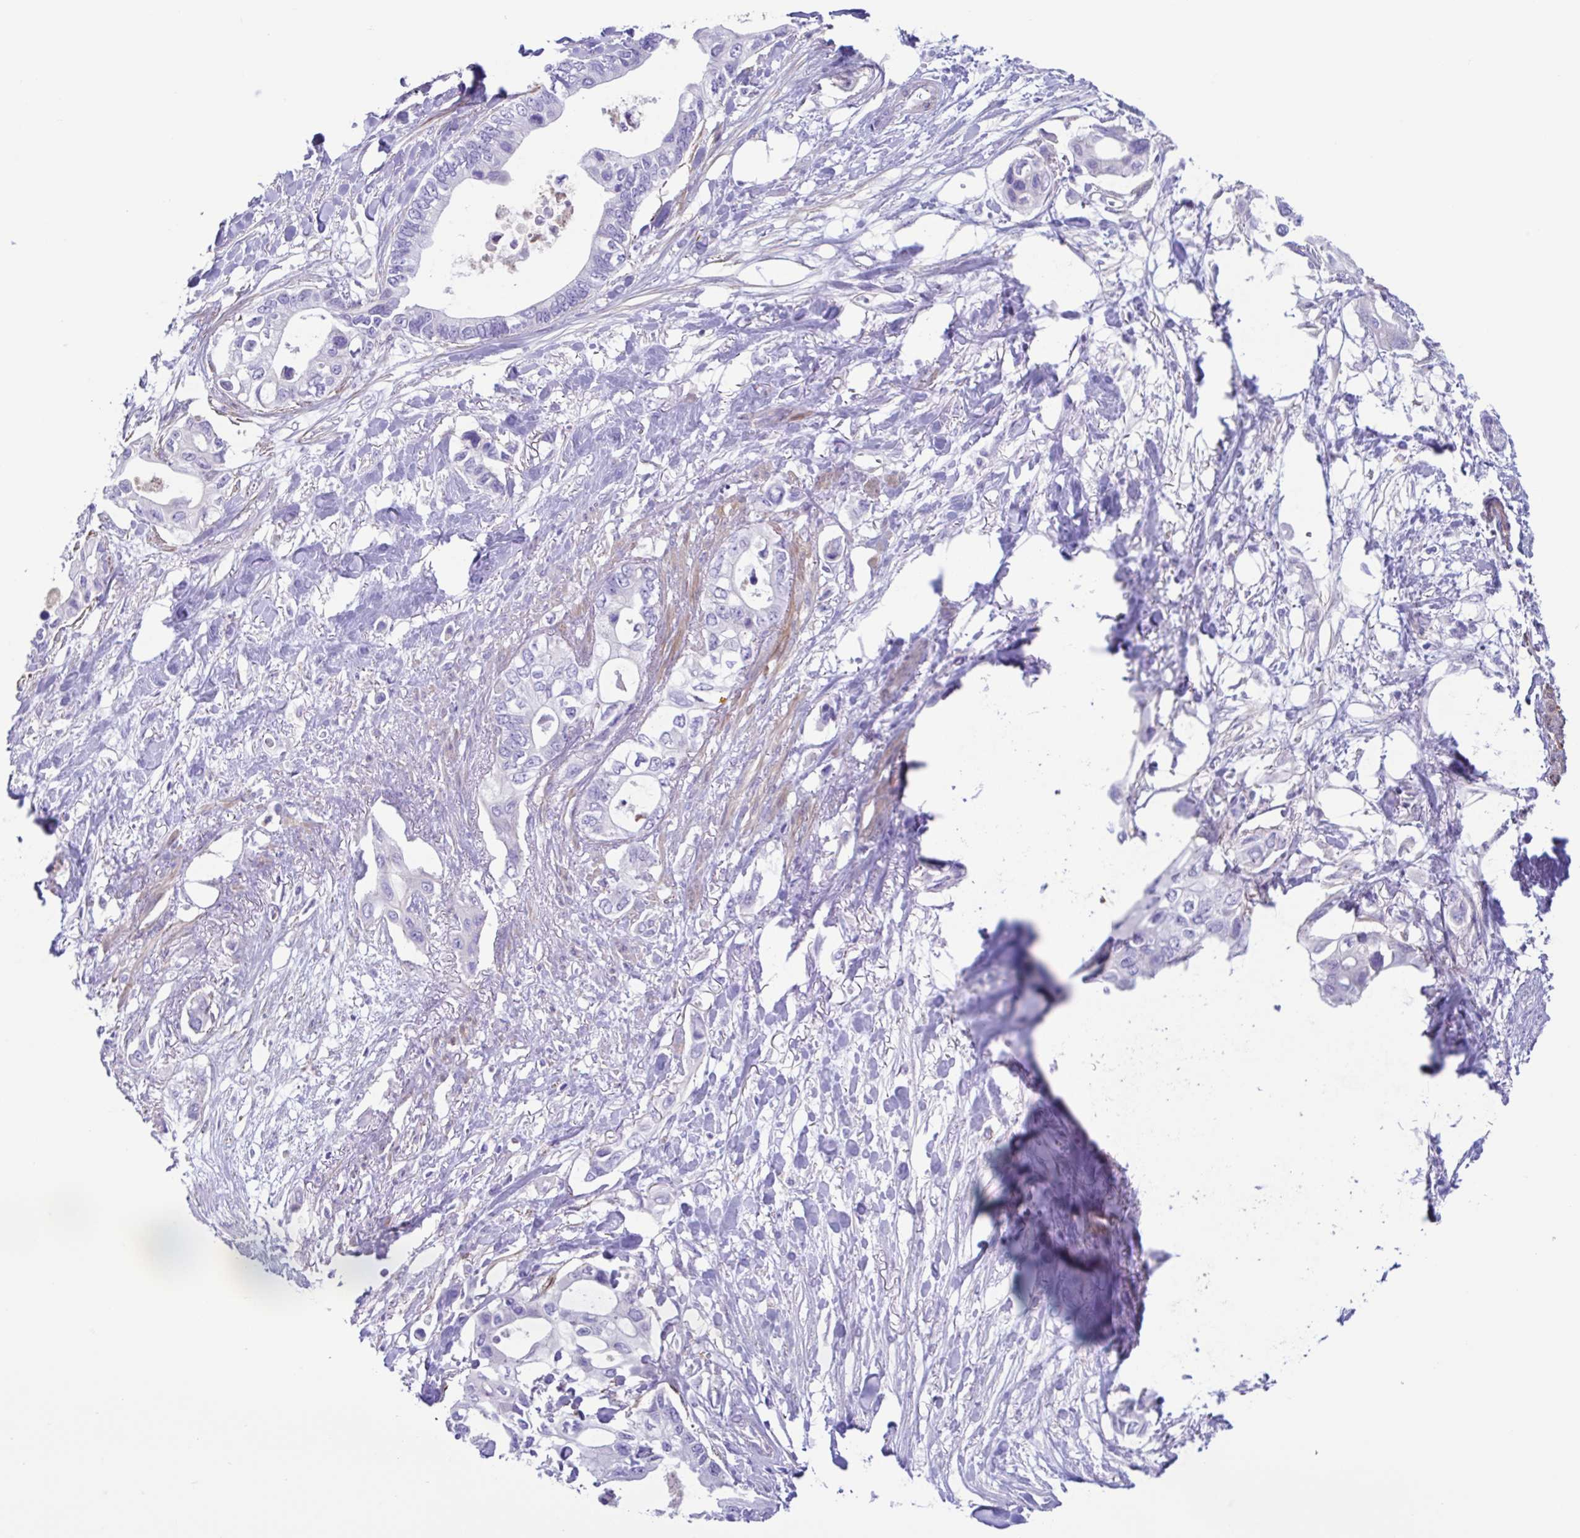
{"staining": {"intensity": "negative", "quantity": "none", "location": "none"}, "tissue": "pancreatic cancer", "cell_type": "Tumor cells", "image_type": "cancer", "snomed": [{"axis": "morphology", "description": "Adenocarcinoma, NOS"}, {"axis": "topography", "description": "Pancreas"}], "caption": "IHC photomicrograph of human pancreatic cancer stained for a protein (brown), which exhibits no positivity in tumor cells. (Brightfield microscopy of DAB (3,3'-diaminobenzidine) immunohistochemistry (IHC) at high magnification).", "gene": "CYP11B1", "patient": {"sex": "female", "age": 63}}